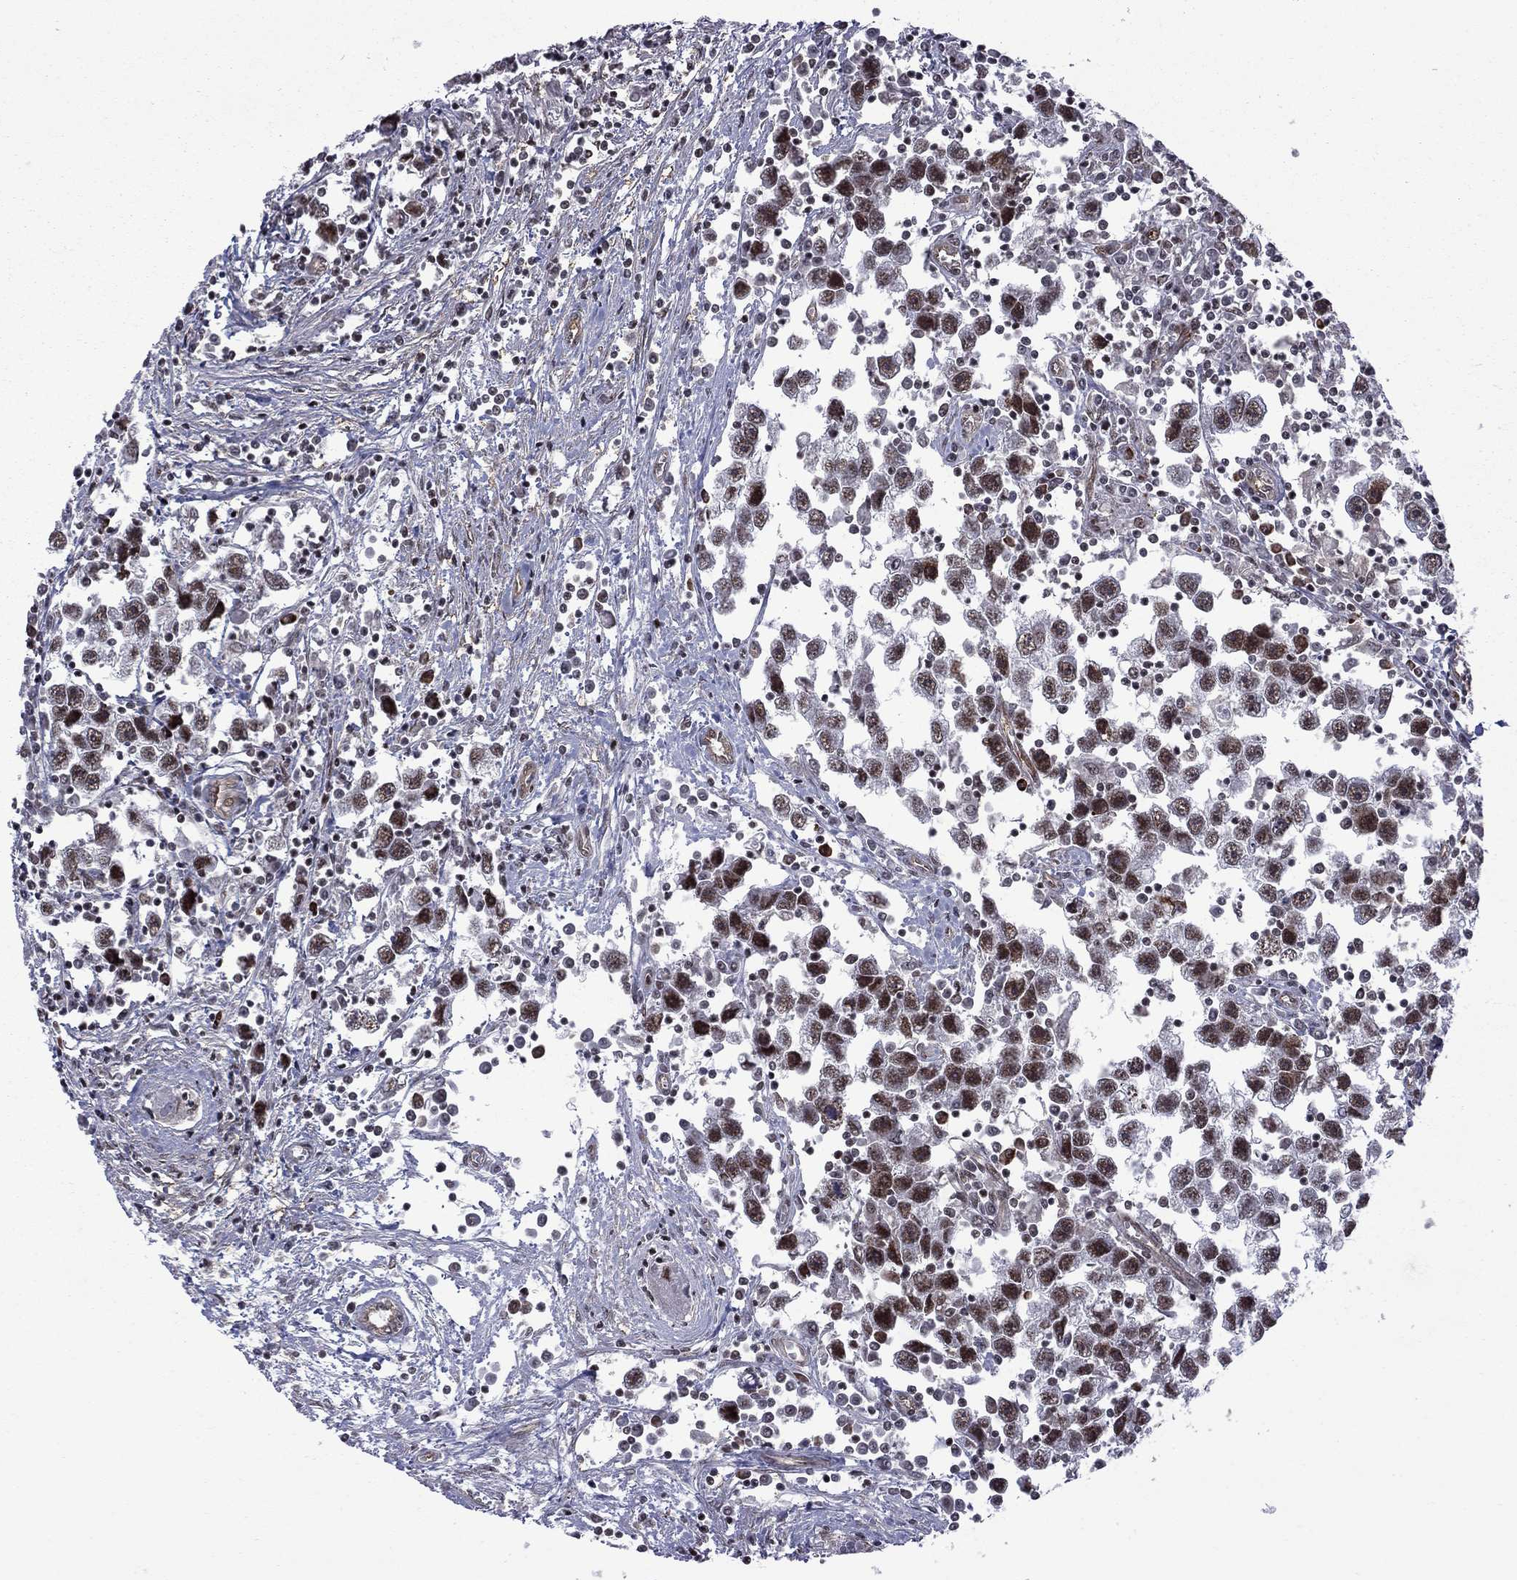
{"staining": {"intensity": "strong", "quantity": "25%-75%", "location": "nuclear"}, "tissue": "testis cancer", "cell_type": "Tumor cells", "image_type": "cancer", "snomed": [{"axis": "morphology", "description": "Seminoma, NOS"}, {"axis": "topography", "description": "Testis"}], "caption": "Protein staining of seminoma (testis) tissue shows strong nuclear positivity in approximately 25%-75% of tumor cells.", "gene": "BRF1", "patient": {"sex": "male", "age": 30}}